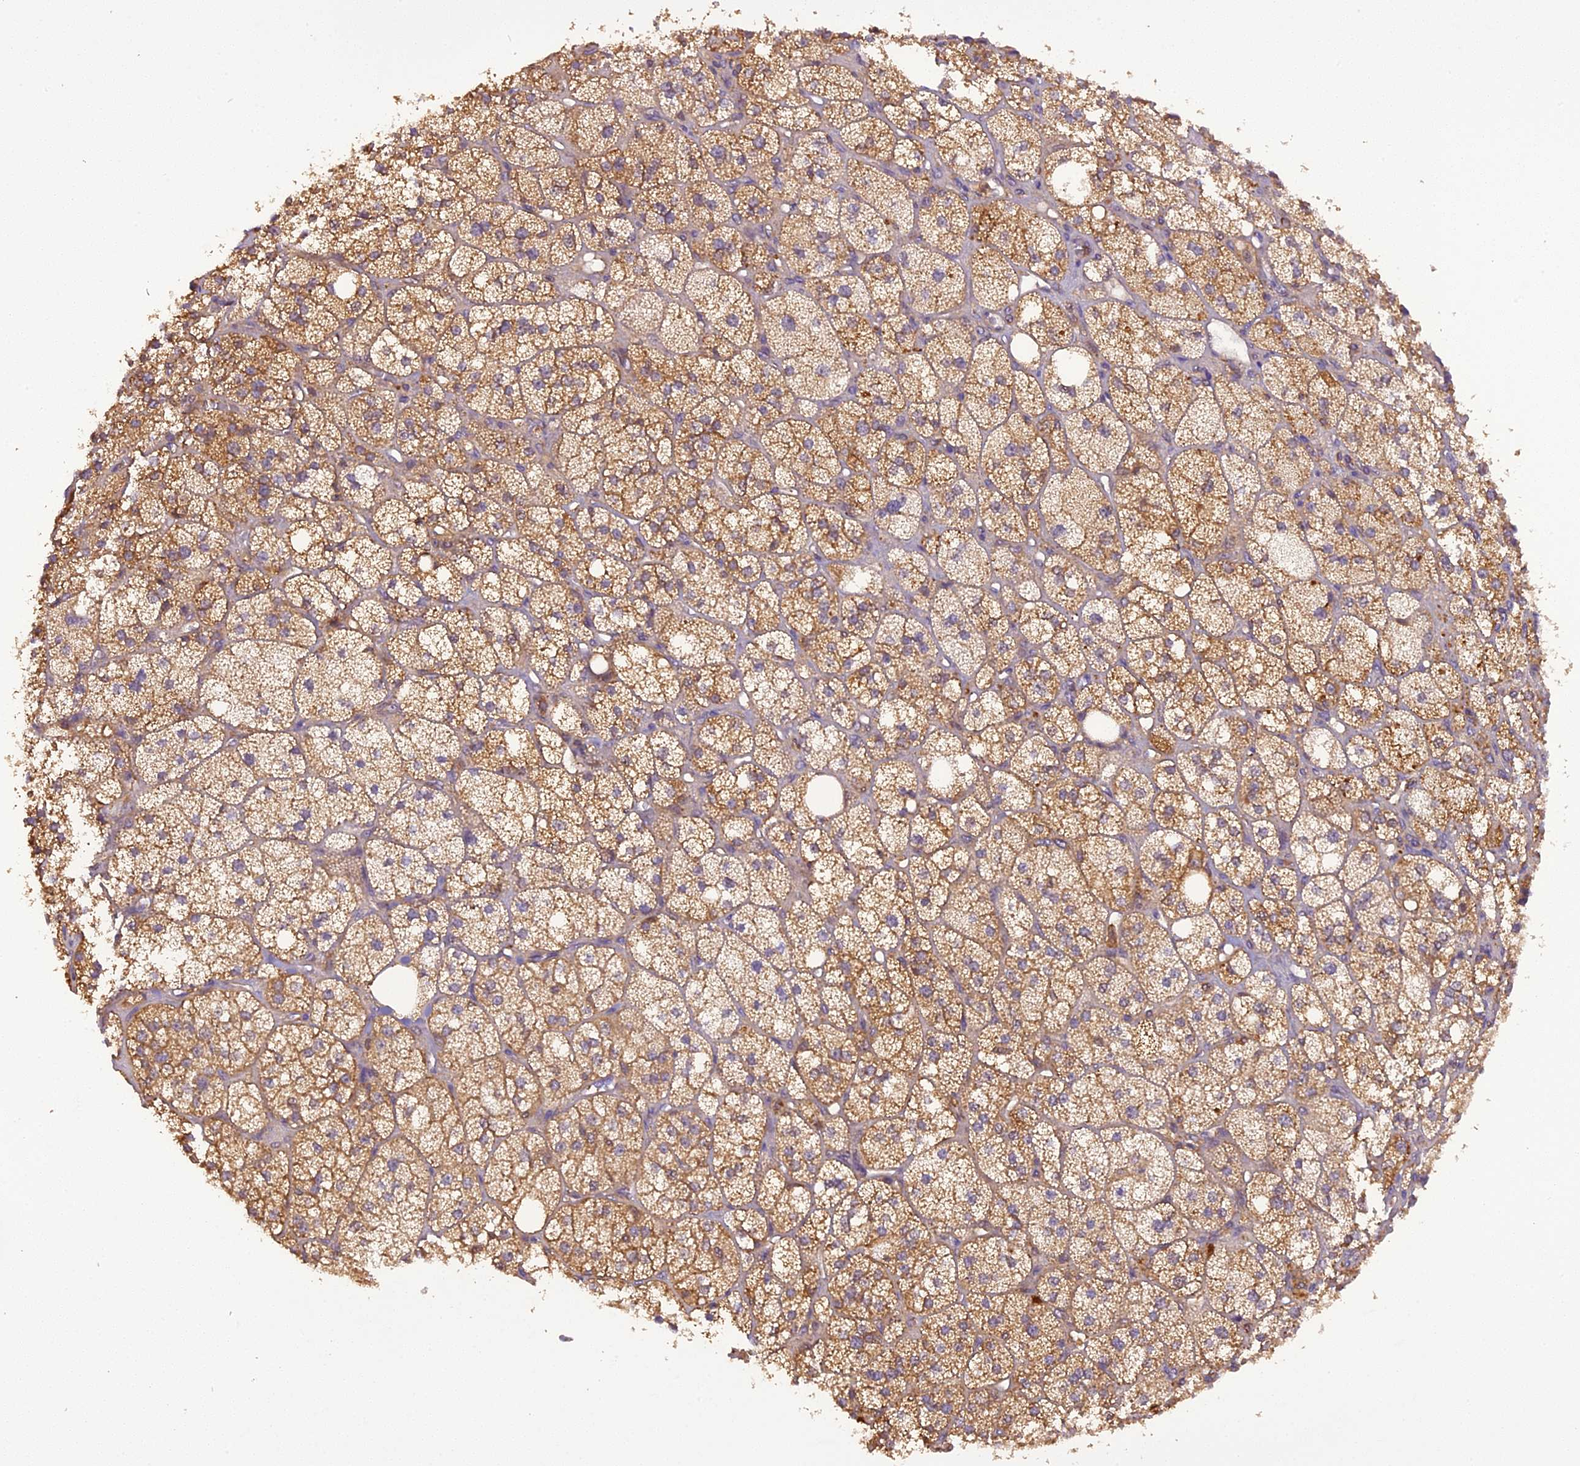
{"staining": {"intensity": "moderate", "quantity": "25%-75%", "location": "cytoplasmic/membranous"}, "tissue": "adrenal gland", "cell_type": "Glandular cells", "image_type": "normal", "snomed": [{"axis": "morphology", "description": "Normal tissue, NOS"}, {"axis": "topography", "description": "Adrenal gland"}], "caption": "Adrenal gland stained with IHC exhibits moderate cytoplasmic/membranous expression in about 25%-75% of glandular cells.", "gene": "STOML1", "patient": {"sex": "male", "age": 61}}